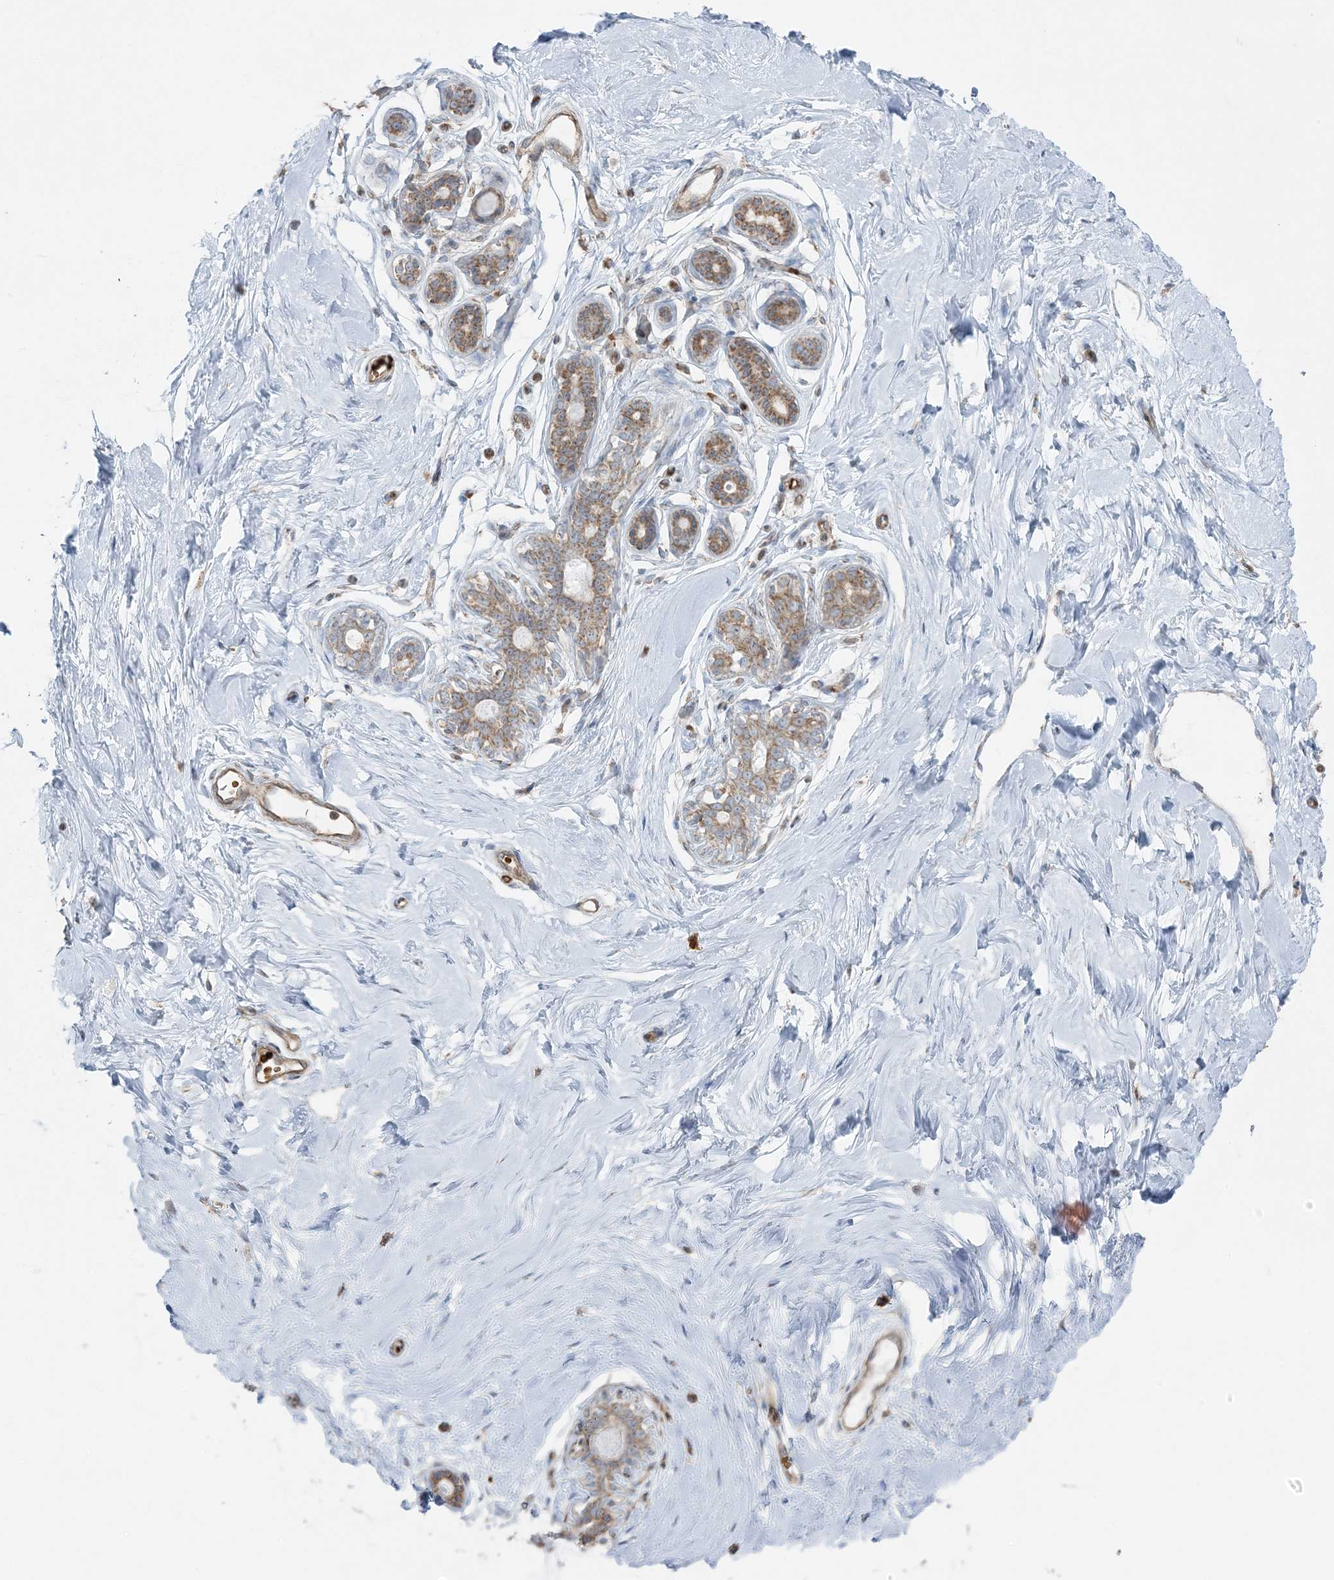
{"staining": {"intensity": "moderate", "quantity": "25%-75%", "location": "cytoplasmic/membranous"}, "tissue": "breast", "cell_type": "Adipocytes", "image_type": "normal", "snomed": [{"axis": "morphology", "description": "Normal tissue, NOS"}, {"axis": "morphology", "description": "Adenoma, NOS"}, {"axis": "topography", "description": "Breast"}], "caption": "Protein staining reveals moderate cytoplasmic/membranous expression in approximately 25%-75% of adipocytes in benign breast.", "gene": "PIK3R4", "patient": {"sex": "female", "age": 23}}